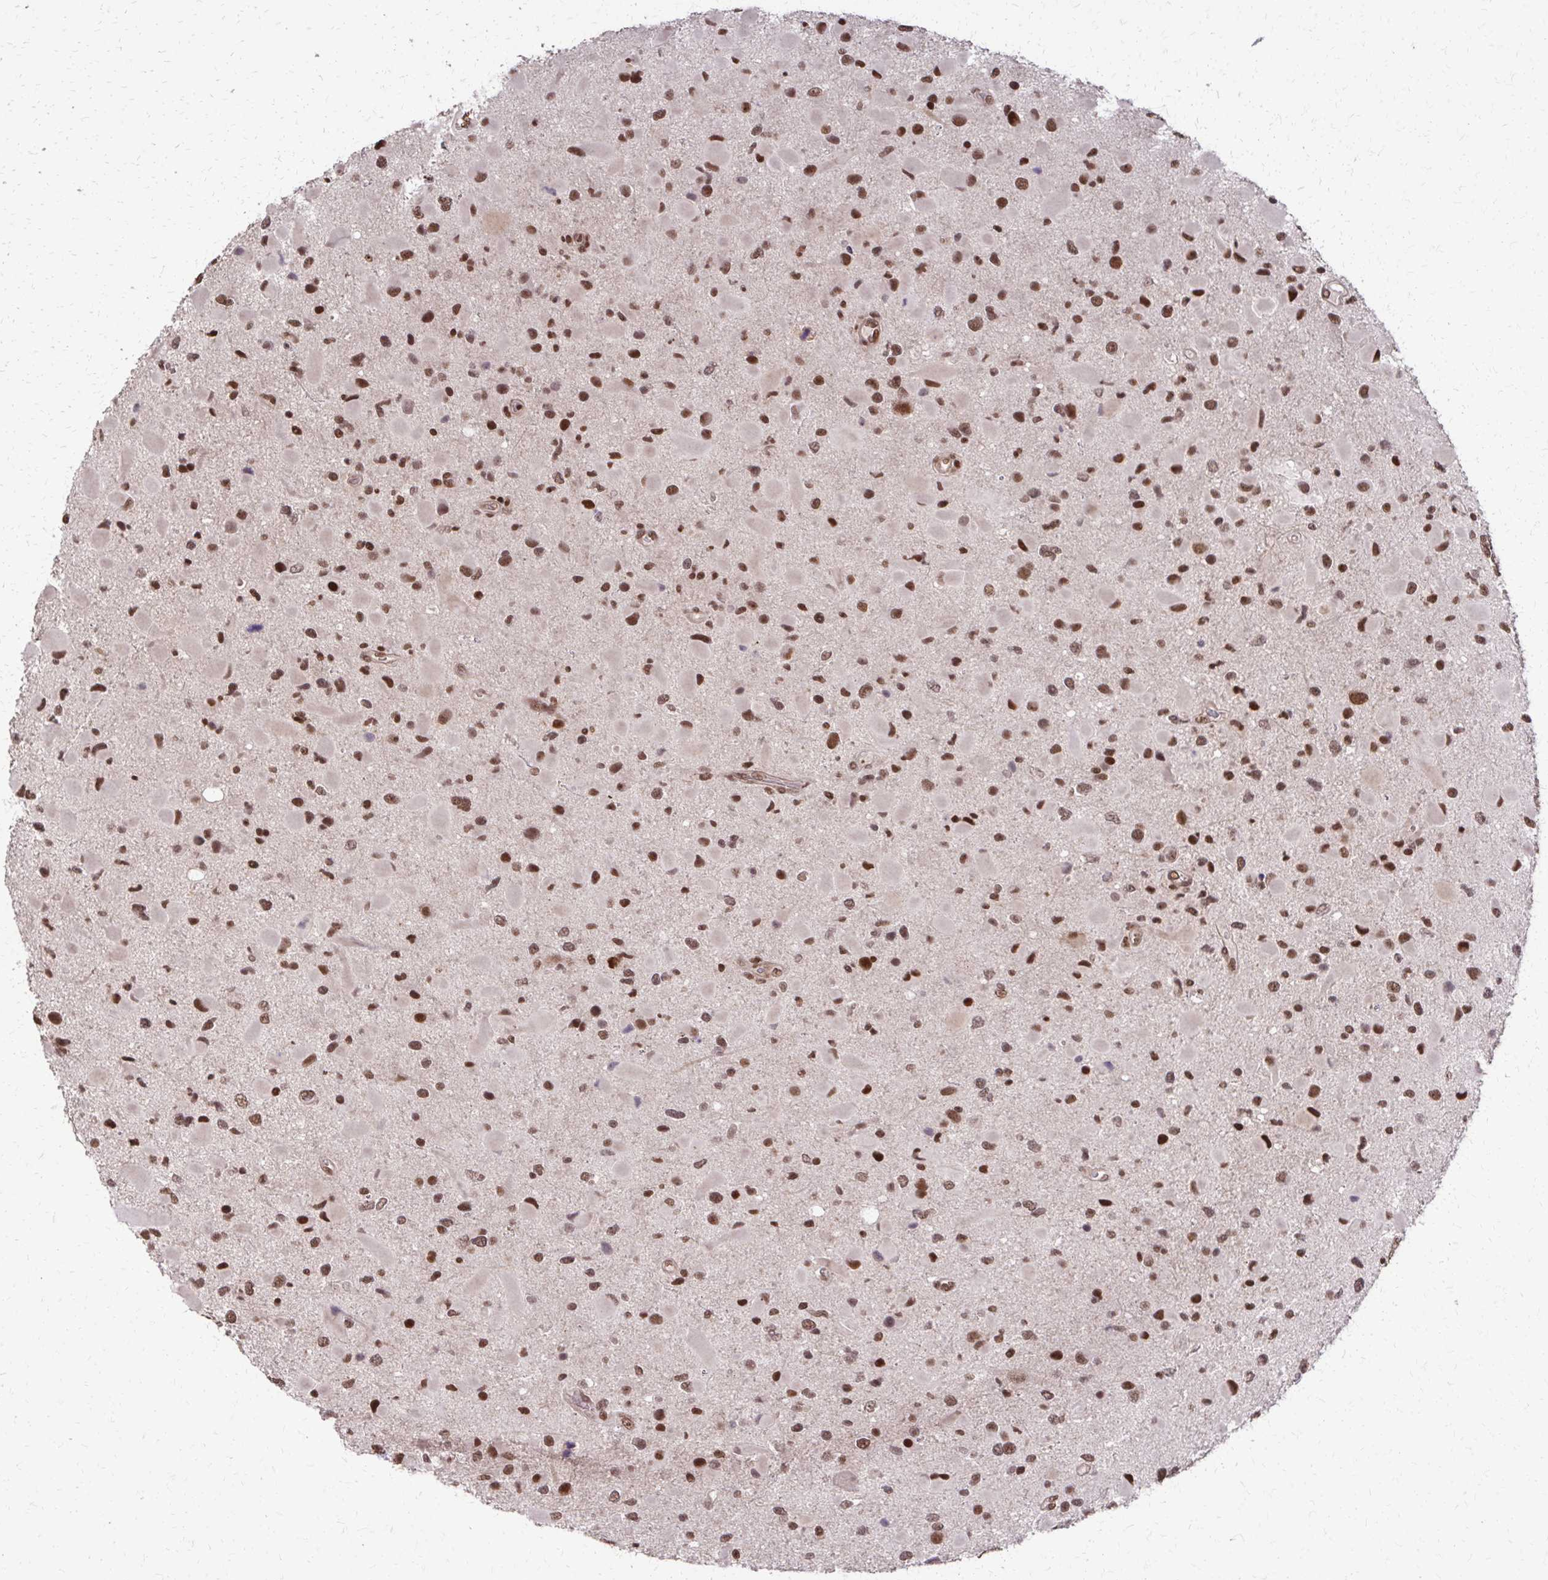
{"staining": {"intensity": "moderate", "quantity": ">75%", "location": "nuclear"}, "tissue": "glioma", "cell_type": "Tumor cells", "image_type": "cancer", "snomed": [{"axis": "morphology", "description": "Glioma, malignant, Low grade"}, {"axis": "topography", "description": "Brain"}], "caption": "Protein expression by IHC reveals moderate nuclear staining in approximately >75% of tumor cells in glioma. Using DAB (3,3'-diaminobenzidine) (brown) and hematoxylin (blue) stains, captured at high magnification using brightfield microscopy.", "gene": "SS18", "patient": {"sex": "female", "age": 32}}